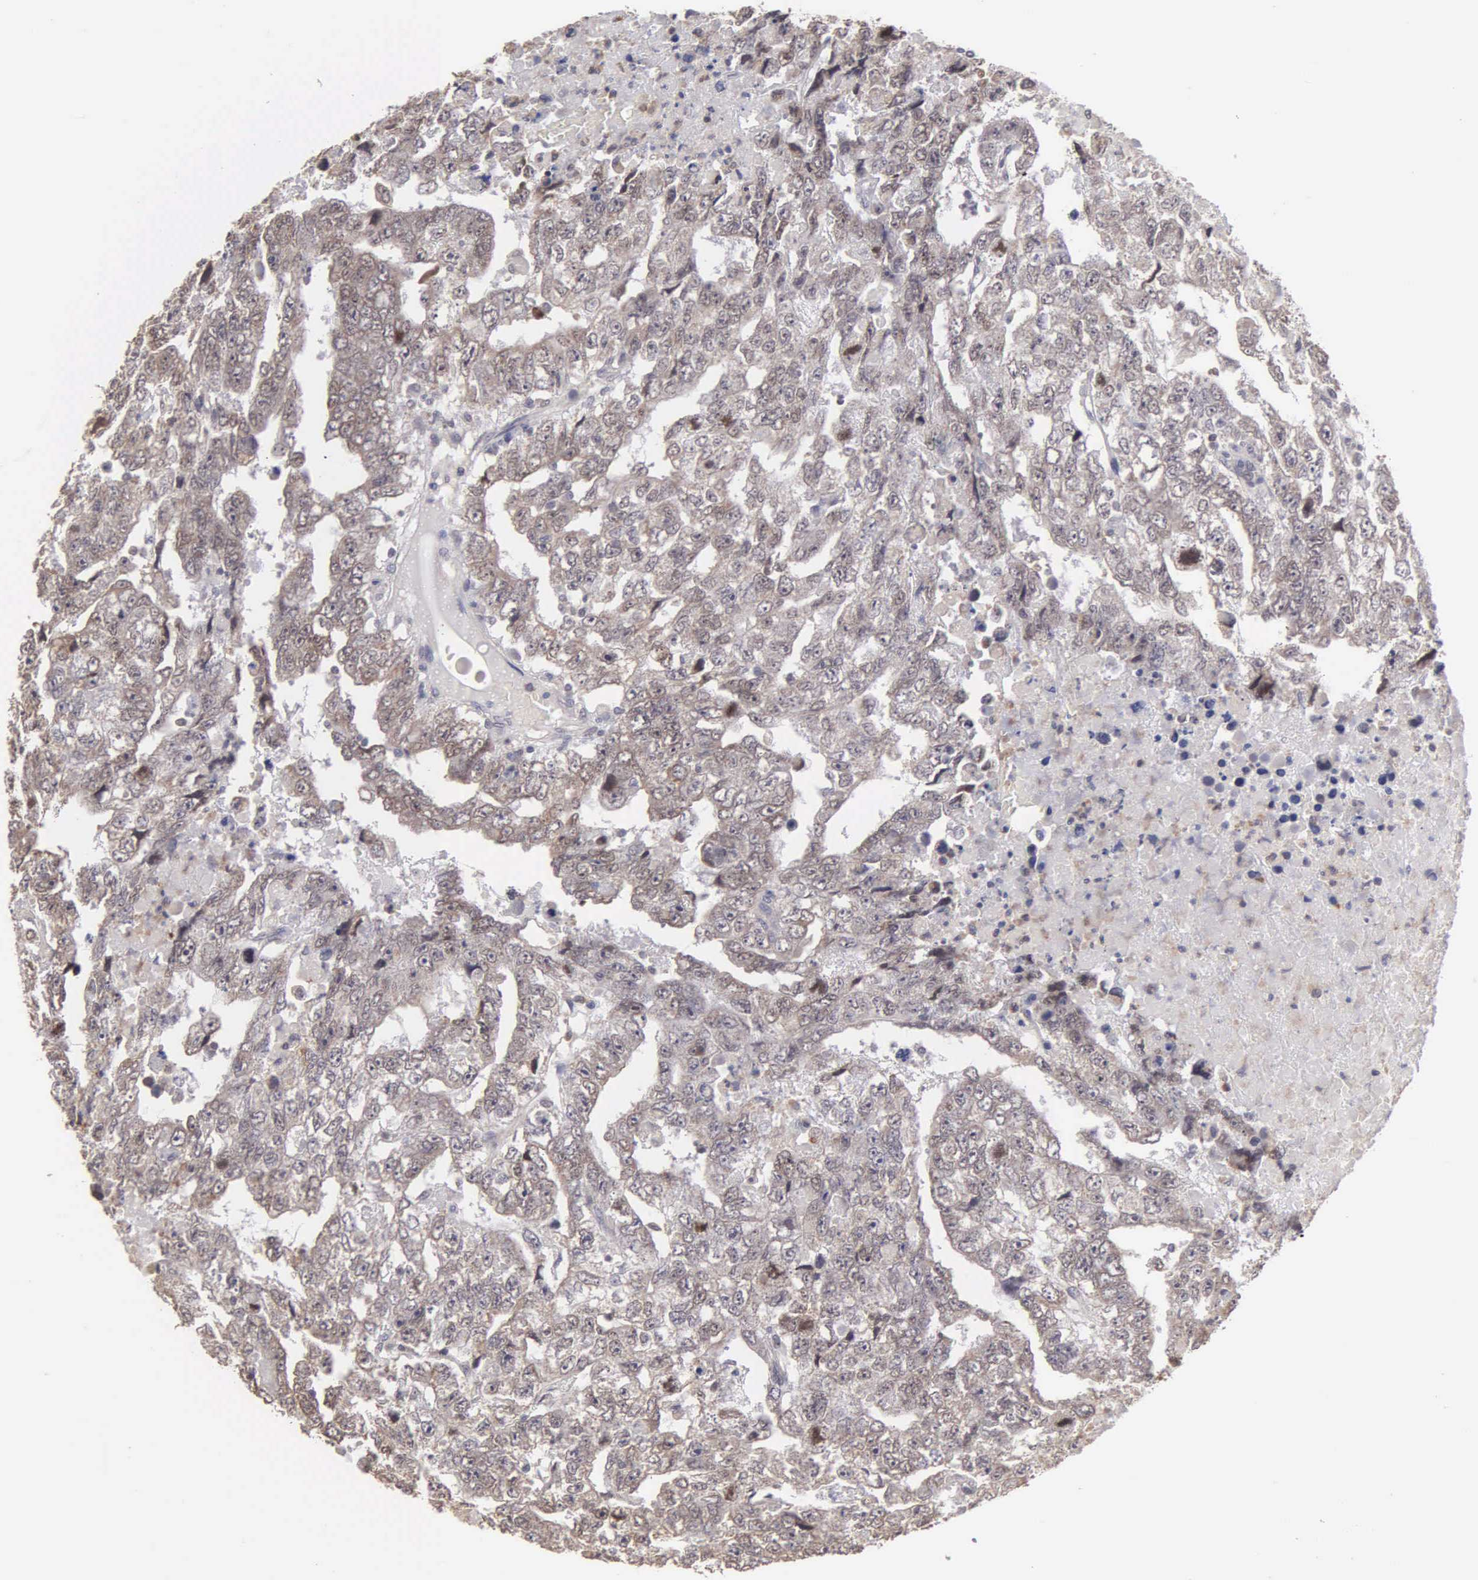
{"staining": {"intensity": "weak", "quantity": ">75%", "location": "cytoplasmic/membranous"}, "tissue": "testis cancer", "cell_type": "Tumor cells", "image_type": "cancer", "snomed": [{"axis": "morphology", "description": "Carcinoma, Embryonal, NOS"}, {"axis": "topography", "description": "Testis"}], "caption": "Immunohistochemical staining of human testis embryonal carcinoma reveals weak cytoplasmic/membranous protein staining in about >75% of tumor cells.", "gene": "BRD1", "patient": {"sex": "male", "age": 36}}